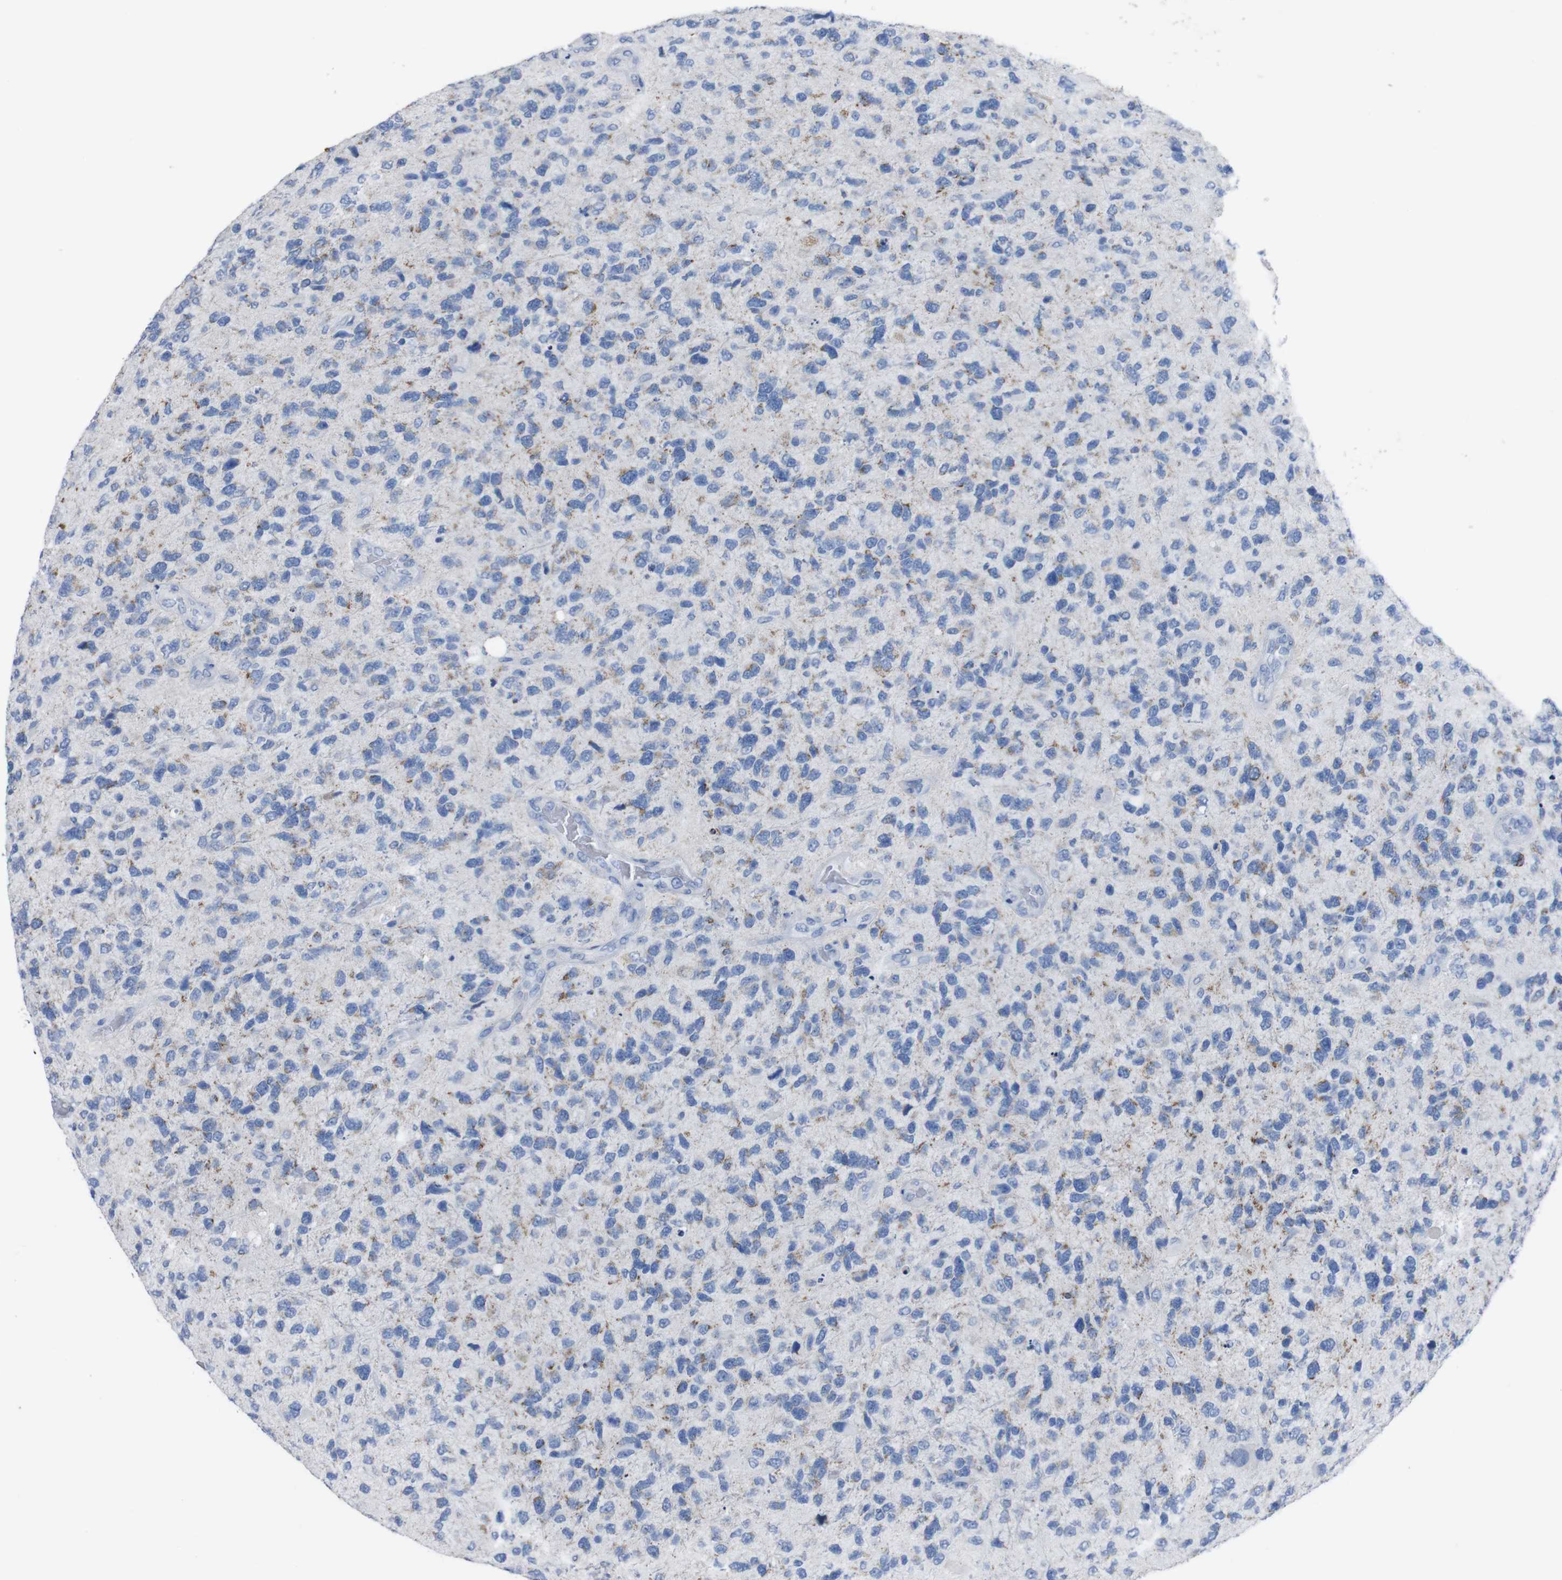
{"staining": {"intensity": "negative", "quantity": "none", "location": "none"}, "tissue": "glioma", "cell_type": "Tumor cells", "image_type": "cancer", "snomed": [{"axis": "morphology", "description": "Glioma, malignant, High grade"}, {"axis": "topography", "description": "Brain"}], "caption": "This histopathology image is of glioma stained with IHC to label a protein in brown with the nuclei are counter-stained blue. There is no positivity in tumor cells. Brightfield microscopy of immunohistochemistry (IHC) stained with DAB (3,3'-diaminobenzidine) (brown) and hematoxylin (blue), captured at high magnification.", "gene": "GJB2", "patient": {"sex": "female", "age": 58}}